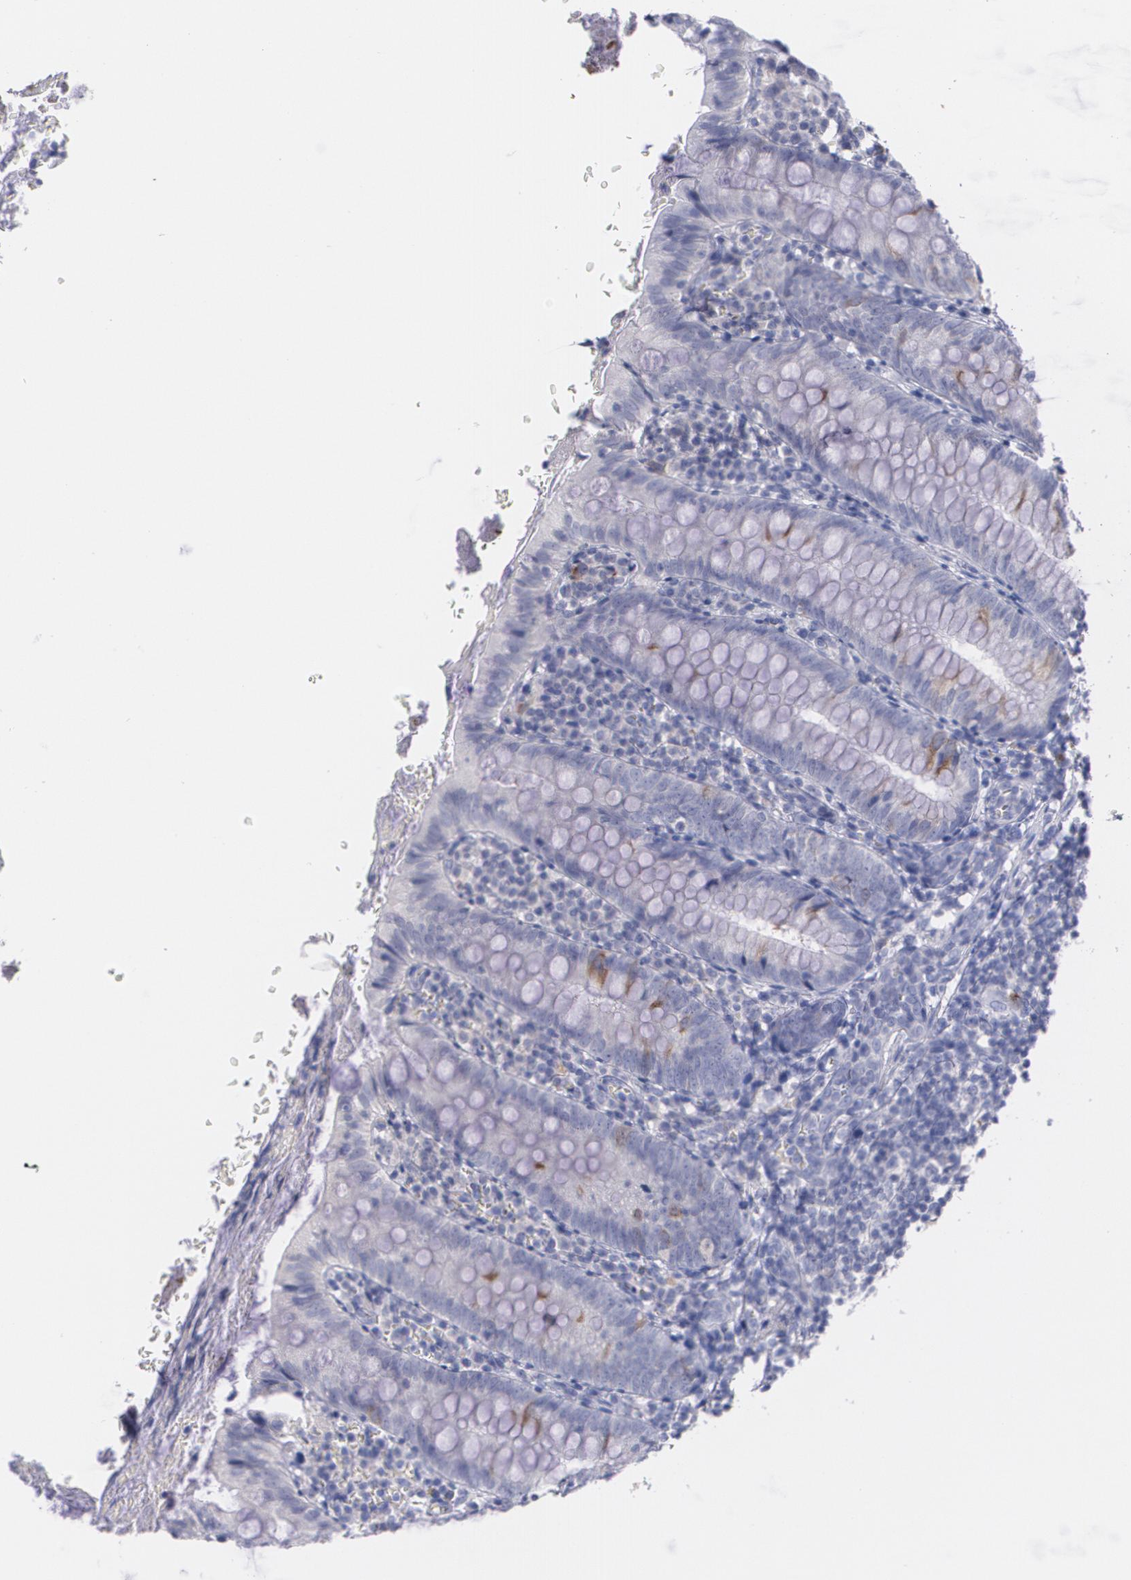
{"staining": {"intensity": "moderate", "quantity": "<25%", "location": "cytoplasmic/membranous"}, "tissue": "appendix", "cell_type": "Glandular cells", "image_type": "normal", "snomed": [{"axis": "morphology", "description": "Normal tissue, NOS"}, {"axis": "topography", "description": "Appendix"}], "caption": "Immunohistochemistry histopathology image of unremarkable appendix: human appendix stained using immunohistochemistry (IHC) reveals low levels of moderate protein expression localized specifically in the cytoplasmic/membranous of glandular cells, appearing as a cytoplasmic/membranous brown color.", "gene": "HMMR", "patient": {"sex": "female", "age": 10}}